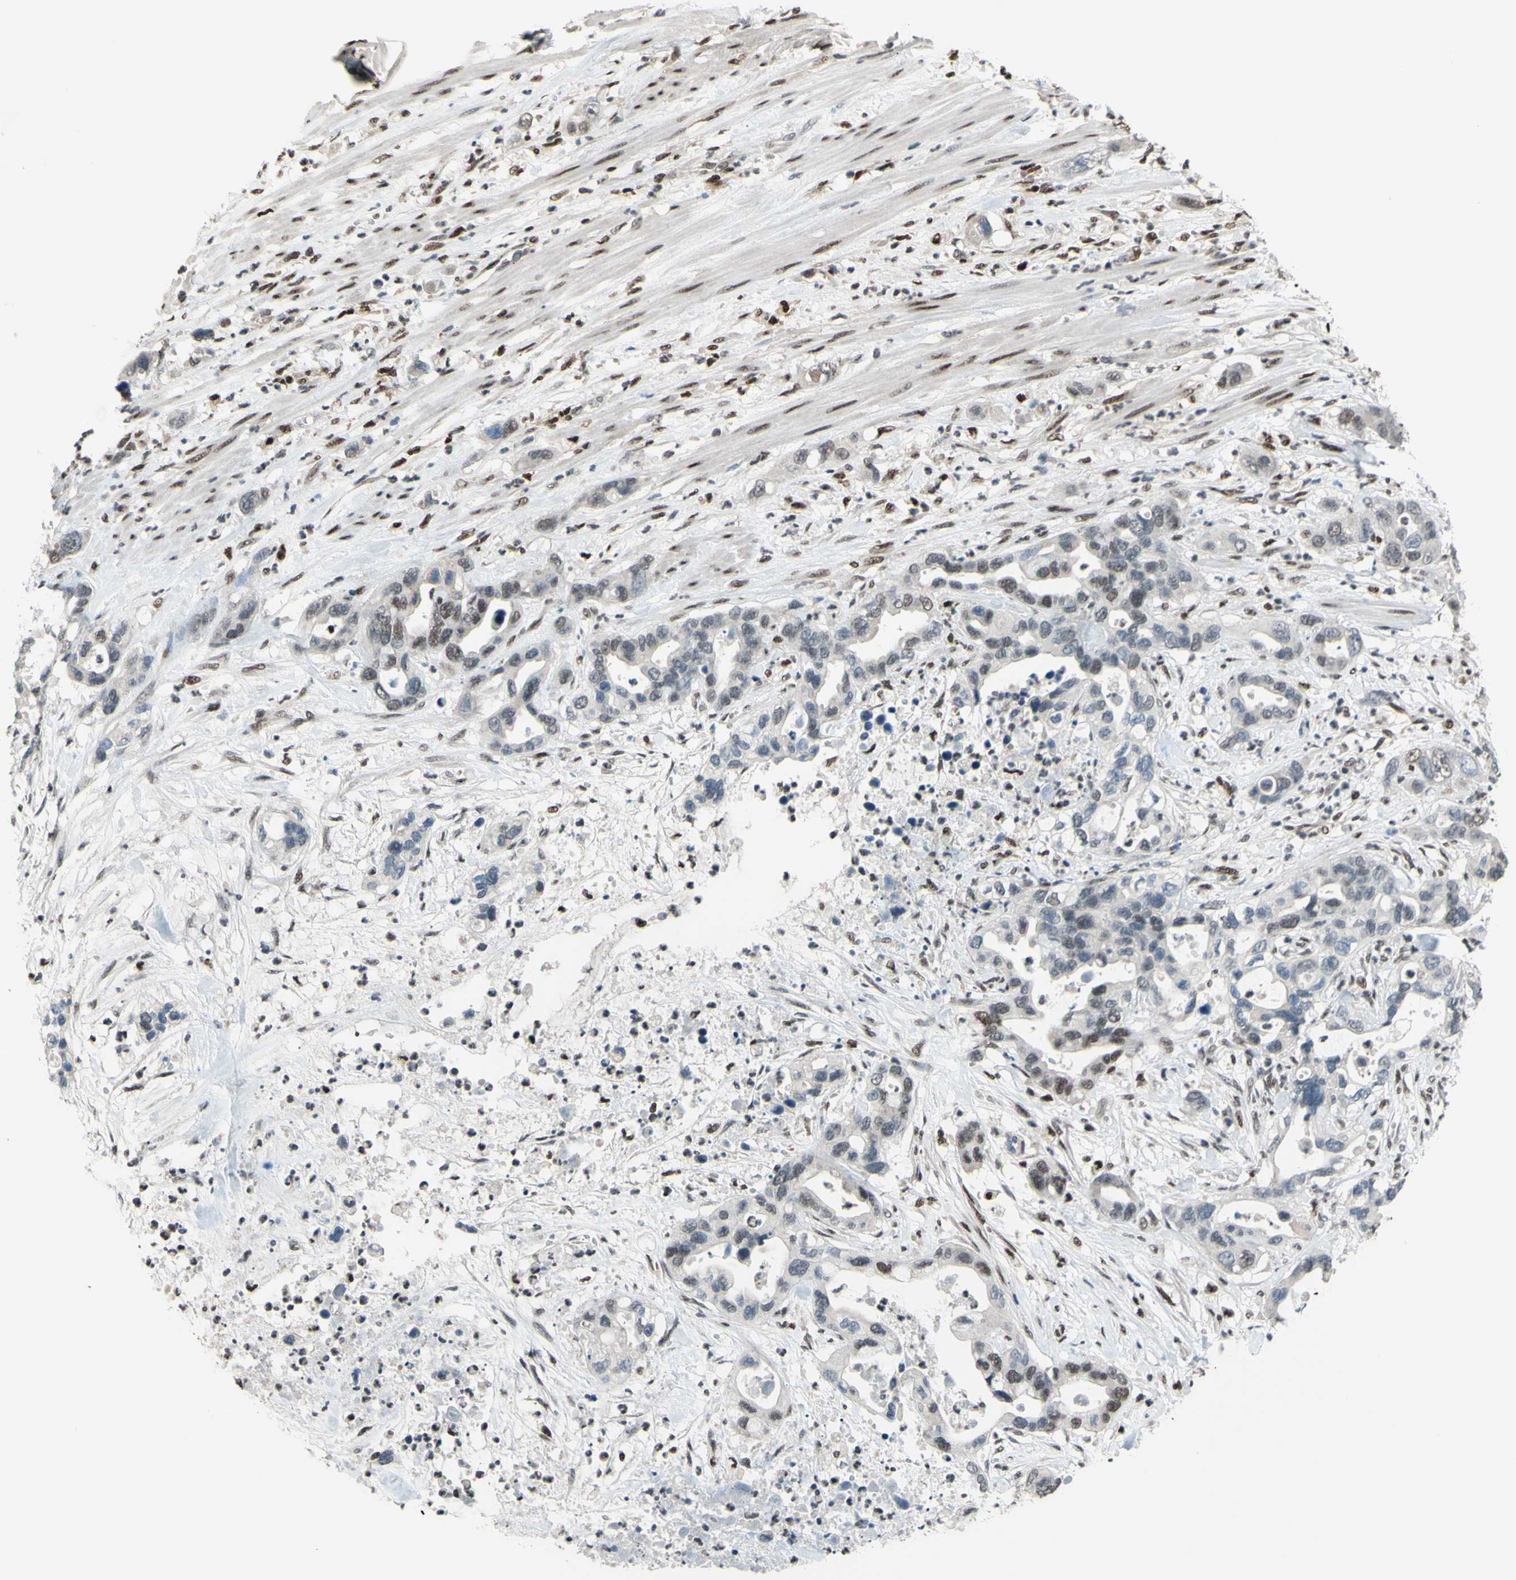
{"staining": {"intensity": "negative", "quantity": "none", "location": "none"}, "tissue": "pancreatic cancer", "cell_type": "Tumor cells", "image_type": "cancer", "snomed": [{"axis": "morphology", "description": "Adenocarcinoma, NOS"}, {"axis": "topography", "description": "Pancreas"}], "caption": "A high-resolution micrograph shows immunohistochemistry staining of pancreatic adenocarcinoma, which reveals no significant staining in tumor cells.", "gene": "FKBP5", "patient": {"sex": "female", "age": 71}}